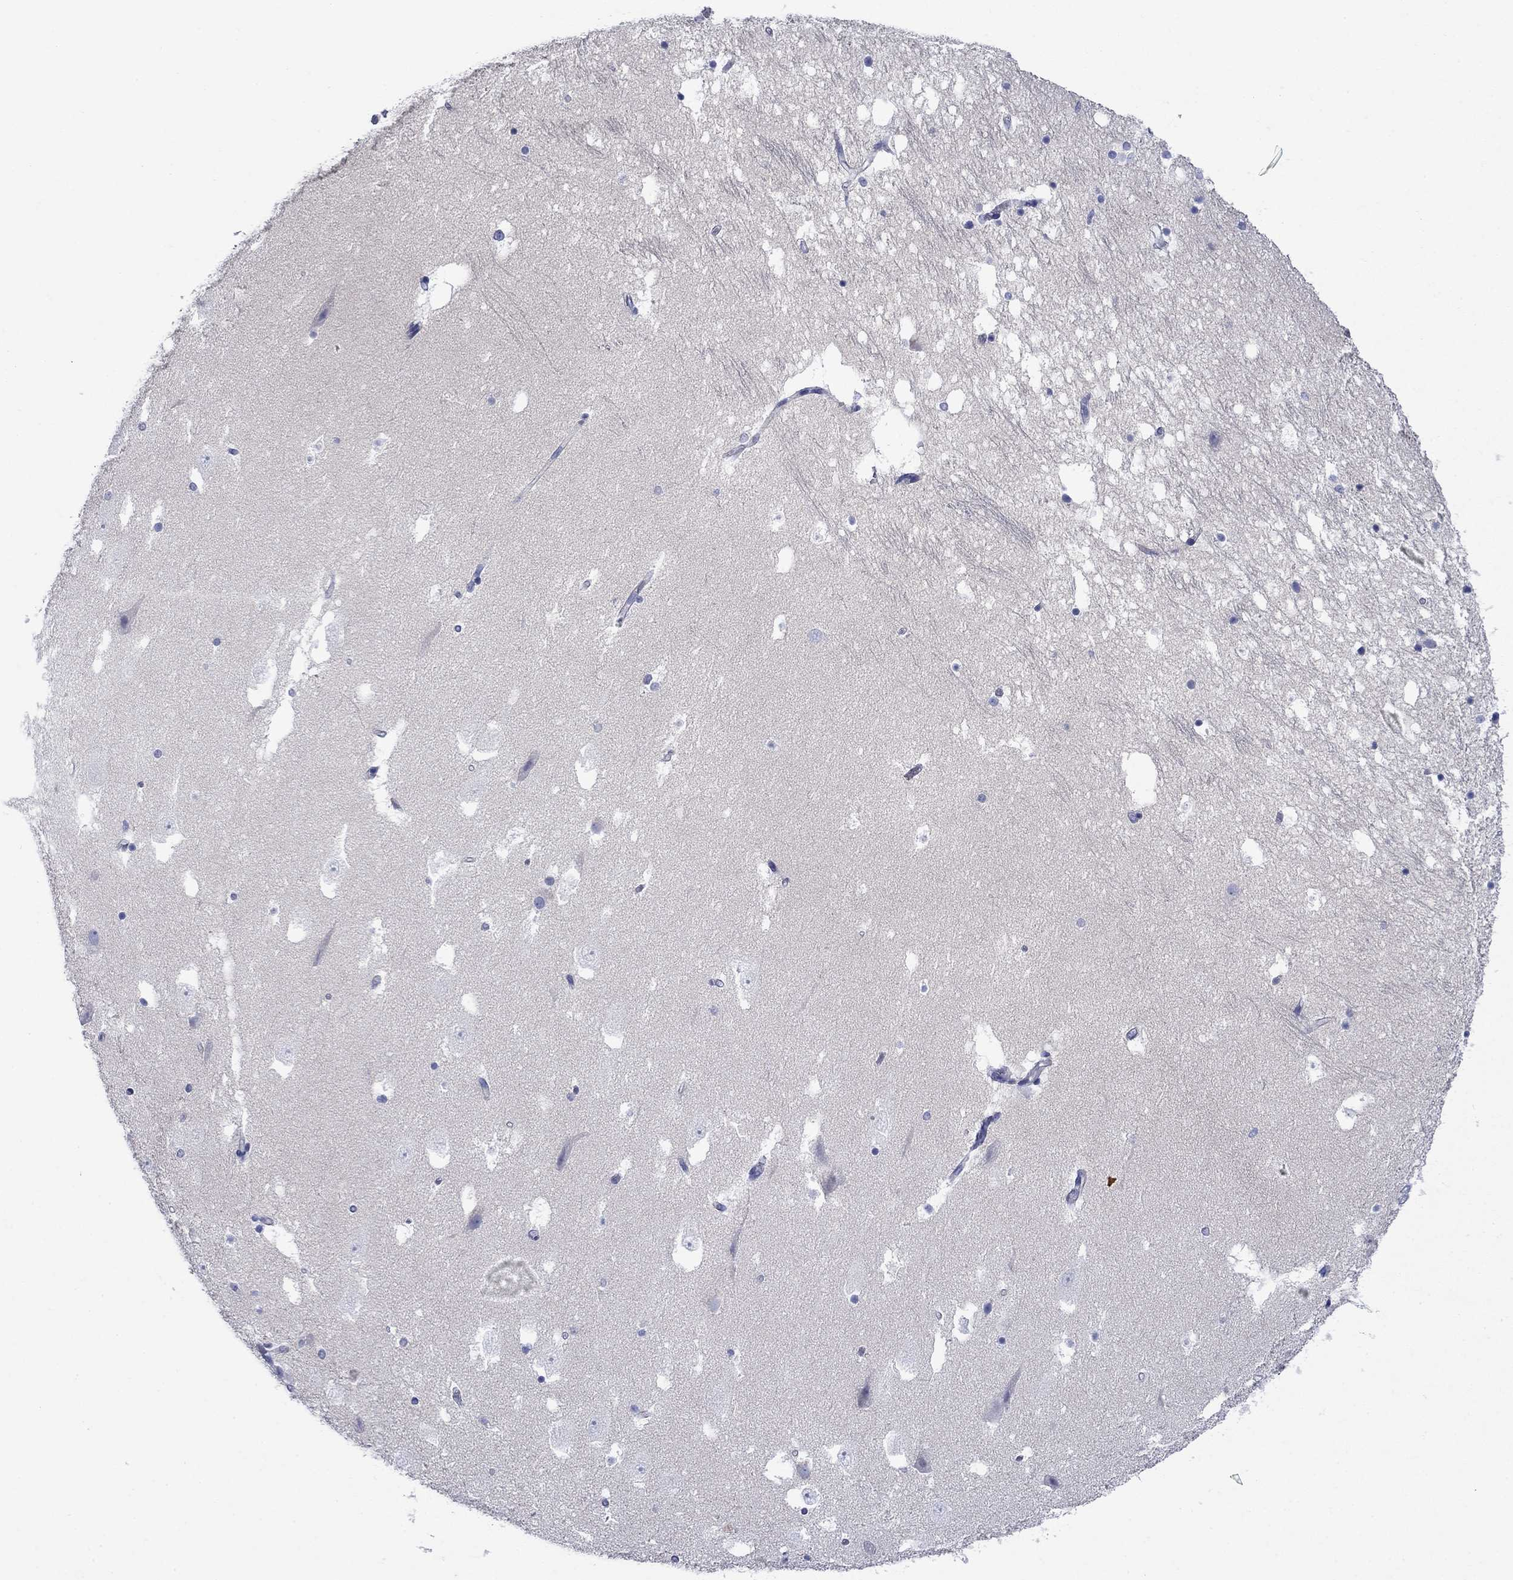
{"staining": {"intensity": "negative", "quantity": "none", "location": "none"}, "tissue": "hippocampus", "cell_type": "Glial cells", "image_type": "normal", "snomed": [{"axis": "morphology", "description": "Normal tissue, NOS"}, {"axis": "topography", "description": "Hippocampus"}], "caption": "An immunohistochemistry (IHC) histopathology image of benign hippocampus is shown. There is no staining in glial cells of hippocampus.", "gene": "SULT2B1", "patient": {"sex": "male", "age": 51}}